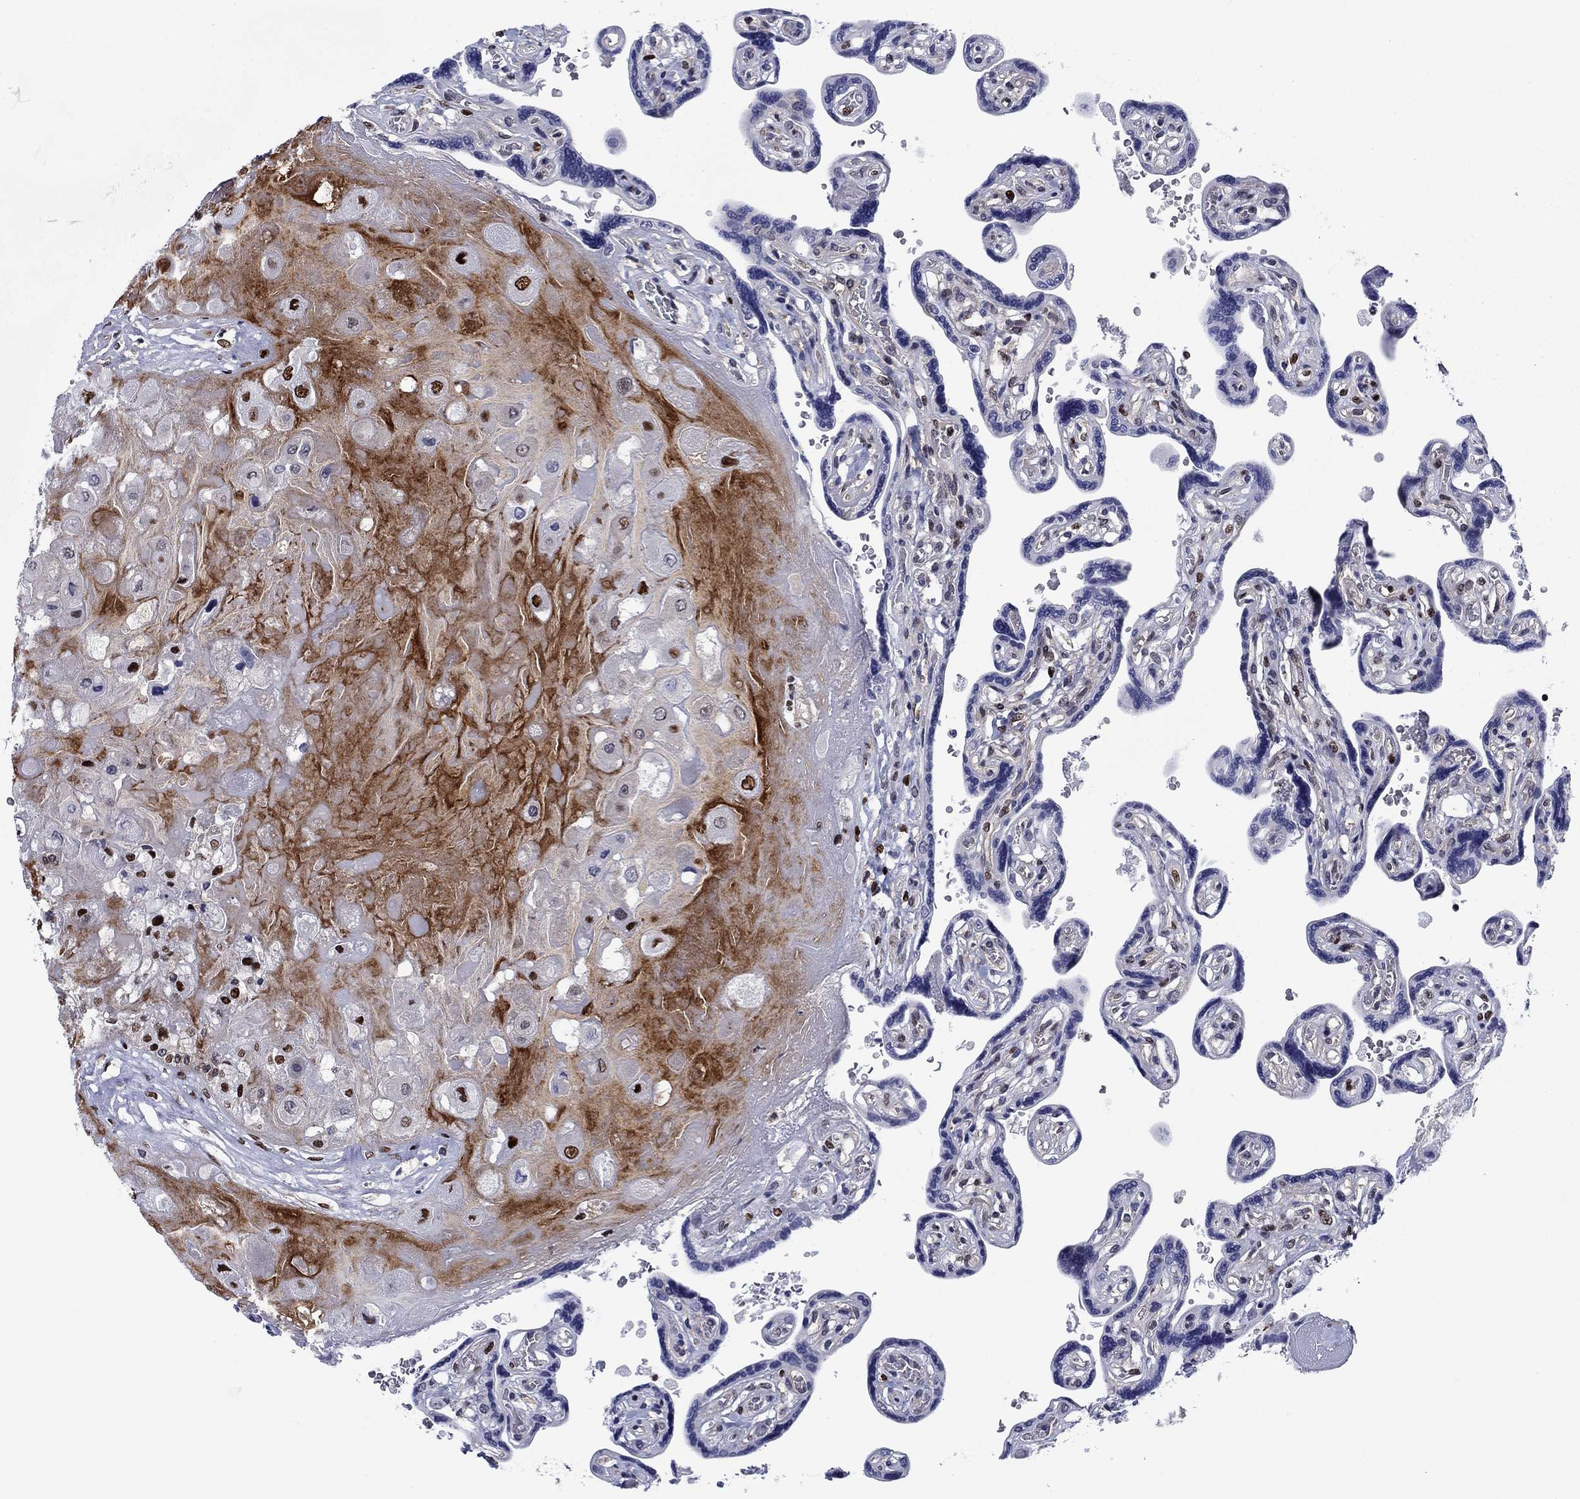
{"staining": {"intensity": "strong", "quantity": ">75%", "location": "nuclear"}, "tissue": "placenta", "cell_type": "Decidual cells", "image_type": "normal", "snomed": [{"axis": "morphology", "description": "Normal tissue, NOS"}, {"axis": "topography", "description": "Placenta"}], "caption": "This is an image of IHC staining of unremarkable placenta, which shows strong staining in the nuclear of decidual cells.", "gene": "RPRD1B", "patient": {"sex": "female", "age": 32}}